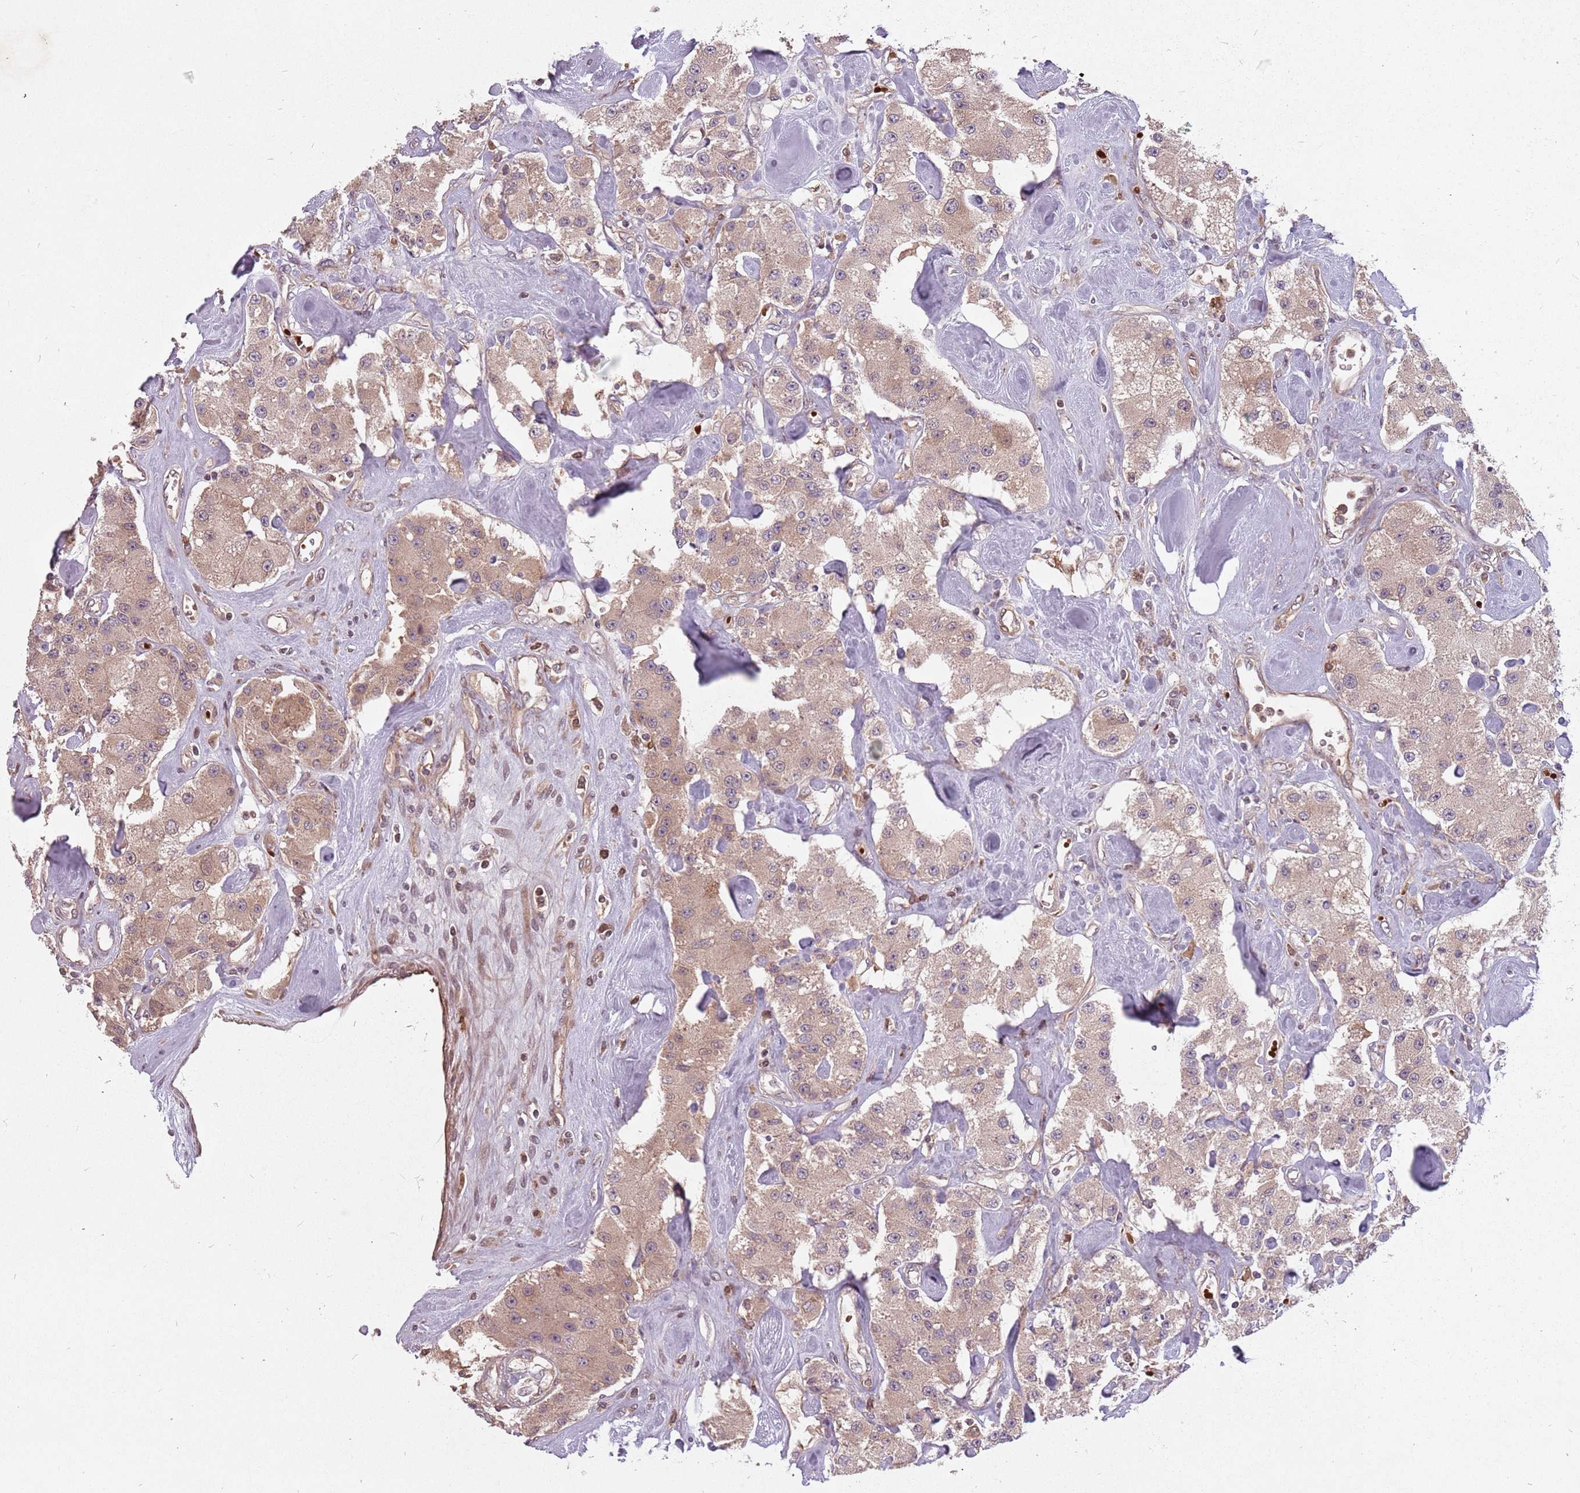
{"staining": {"intensity": "weak", "quantity": "25%-75%", "location": "cytoplasmic/membranous"}, "tissue": "carcinoid", "cell_type": "Tumor cells", "image_type": "cancer", "snomed": [{"axis": "morphology", "description": "Carcinoid, malignant, NOS"}, {"axis": "topography", "description": "Pancreas"}], "caption": "Immunohistochemistry (IHC) photomicrograph of human carcinoid stained for a protein (brown), which demonstrates low levels of weak cytoplasmic/membranous positivity in approximately 25%-75% of tumor cells.", "gene": "GPR180", "patient": {"sex": "male", "age": 41}}